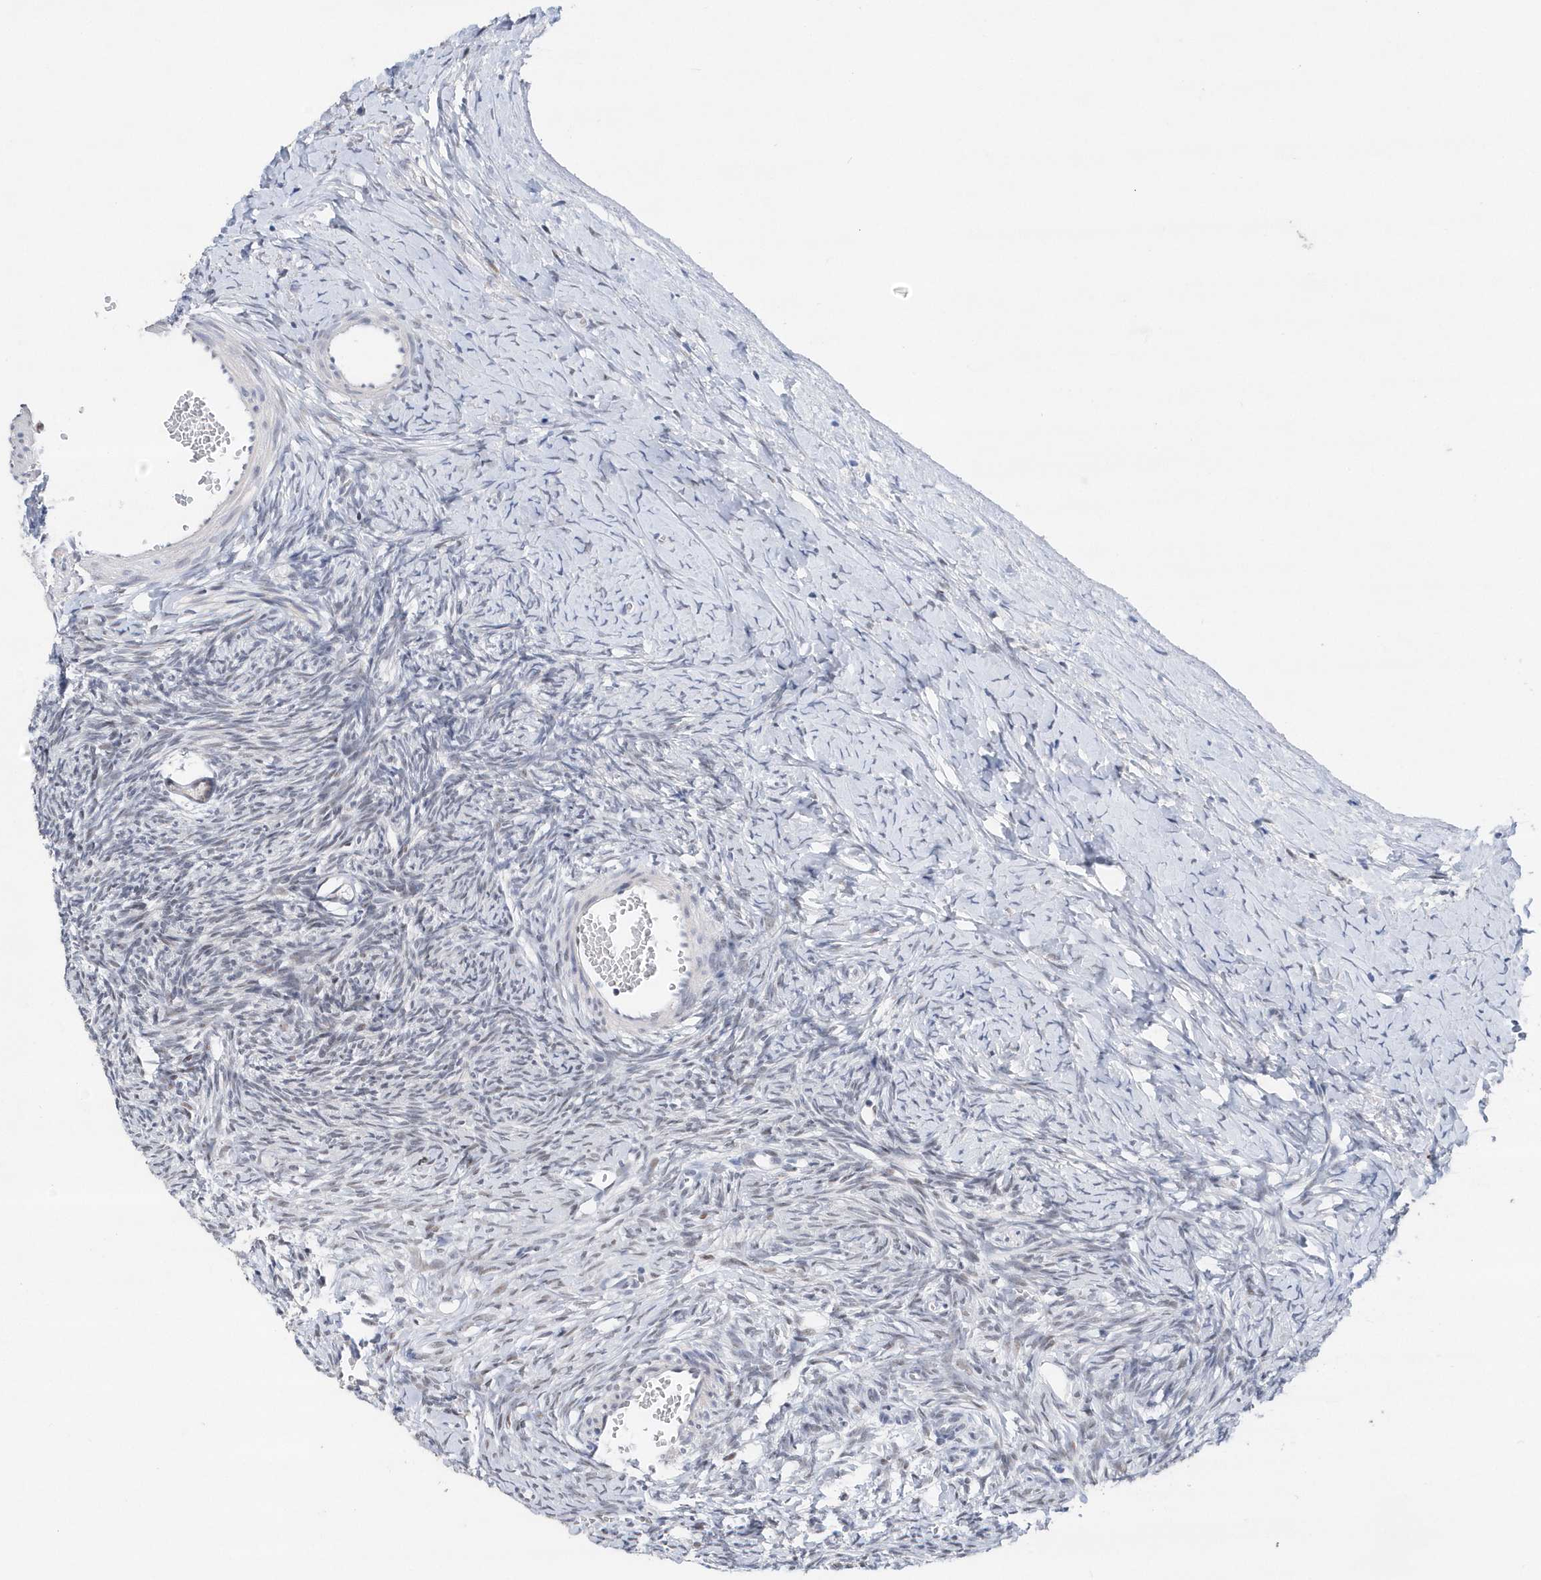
{"staining": {"intensity": "negative", "quantity": "none", "location": "none"}, "tissue": "ovary", "cell_type": "Follicle cells", "image_type": "normal", "snomed": [{"axis": "morphology", "description": "Normal tissue, NOS"}, {"axis": "morphology", "description": "Developmental malformation"}, {"axis": "topography", "description": "Ovary"}], "caption": "A high-resolution micrograph shows immunohistochemistry staining of normal ovary, which exhibits no significant positivity in follicle cells. (DAB (3,3'-diaminobenzidine) IHC, high magnification).", "gene": "RPP30", "patient": {"sex": "female", "age": 39}}